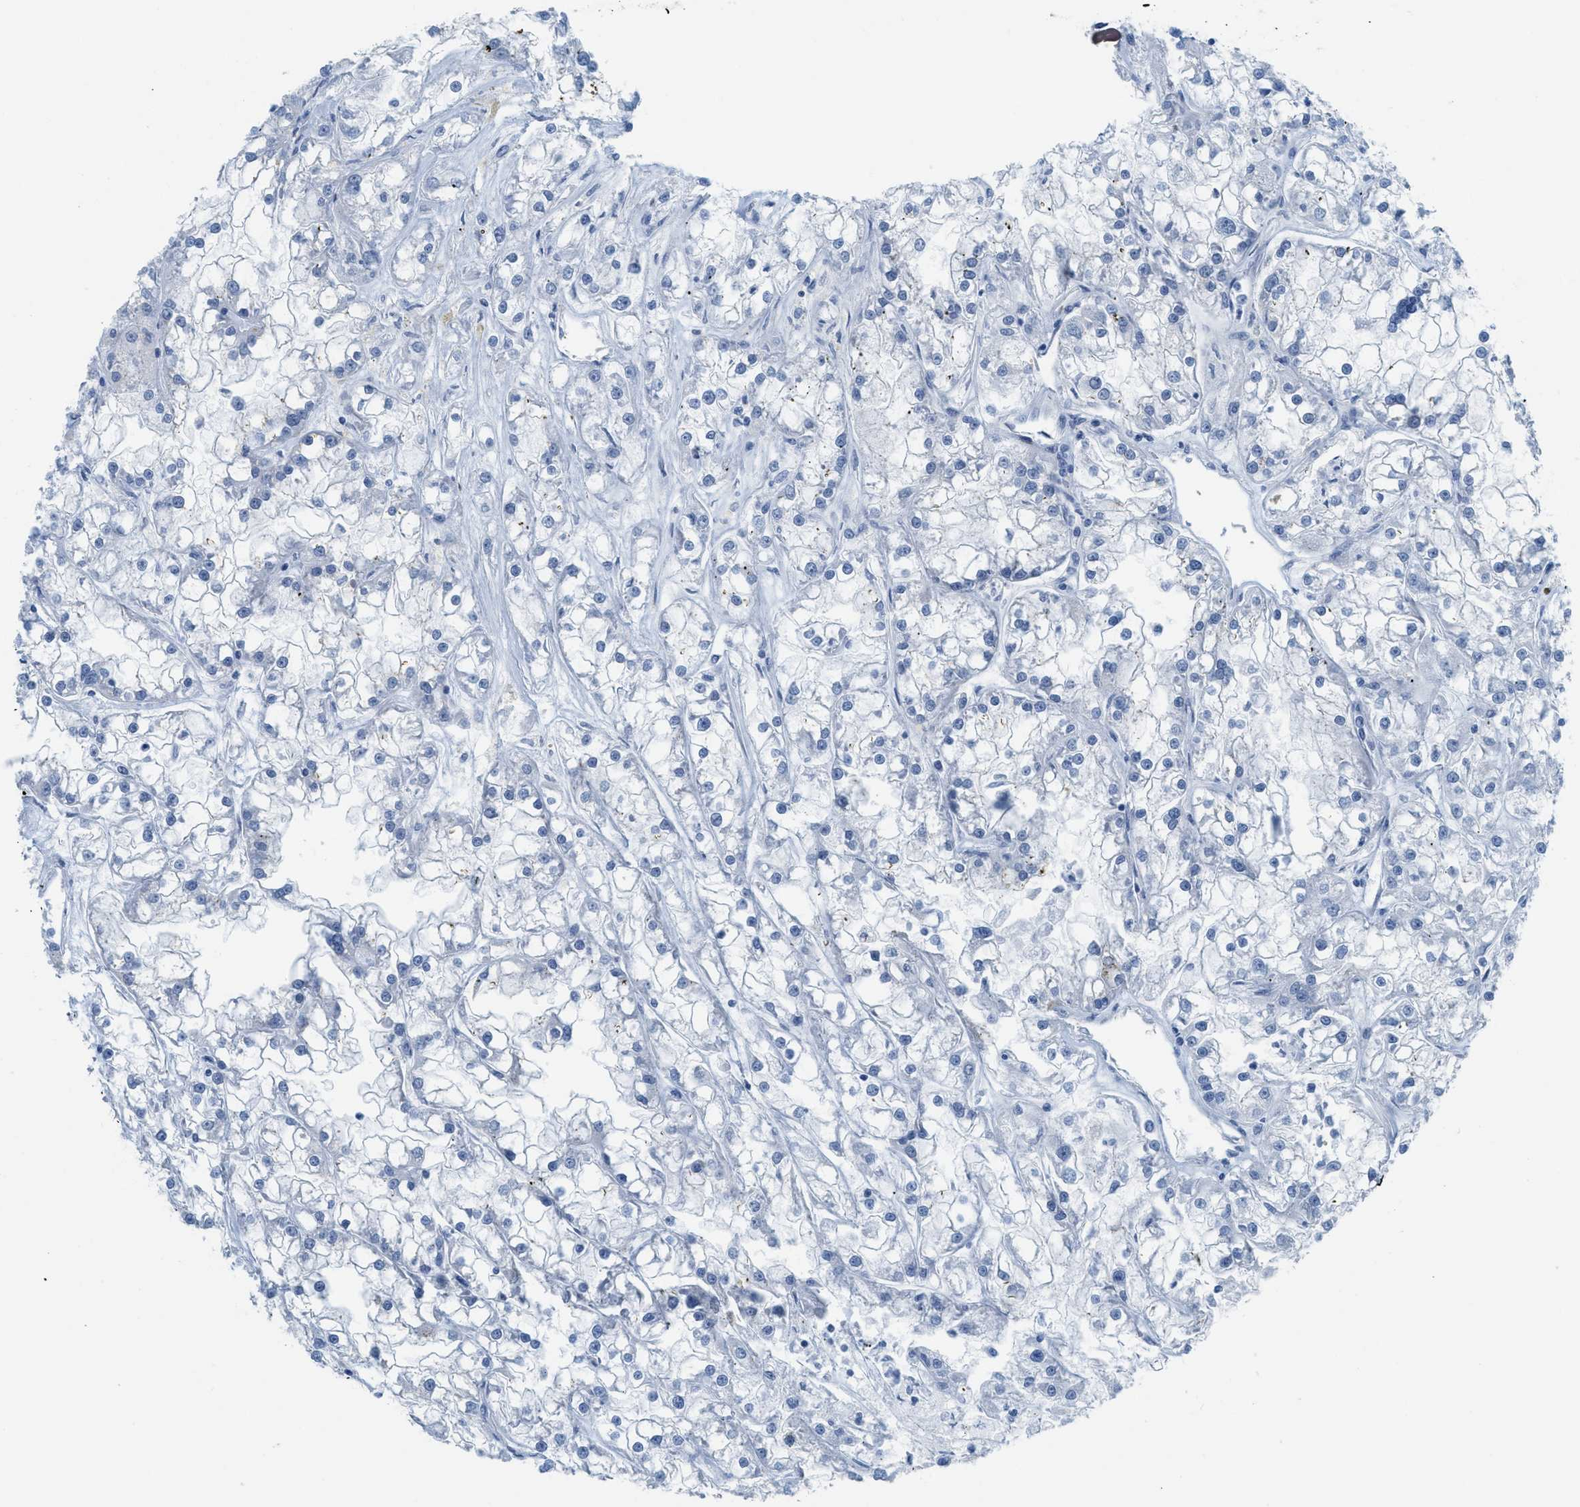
{"staining": {"intensity": "negative", "quantity": "none", "location": "none"}, "tissue": "renal cancer", "cell_type": "Tumor cells", "image_type": "cancer", "snomed": [{"axis": "morphology", "description": "Adenocarcinoma, NOS"}, {"axis": "topography", "description": "Kidney"}], "caption": "Tumor cells show no significant staining in renal cancer.", "gene": "SLC12A1", "patient": {"sex": "female", "age": 52}}